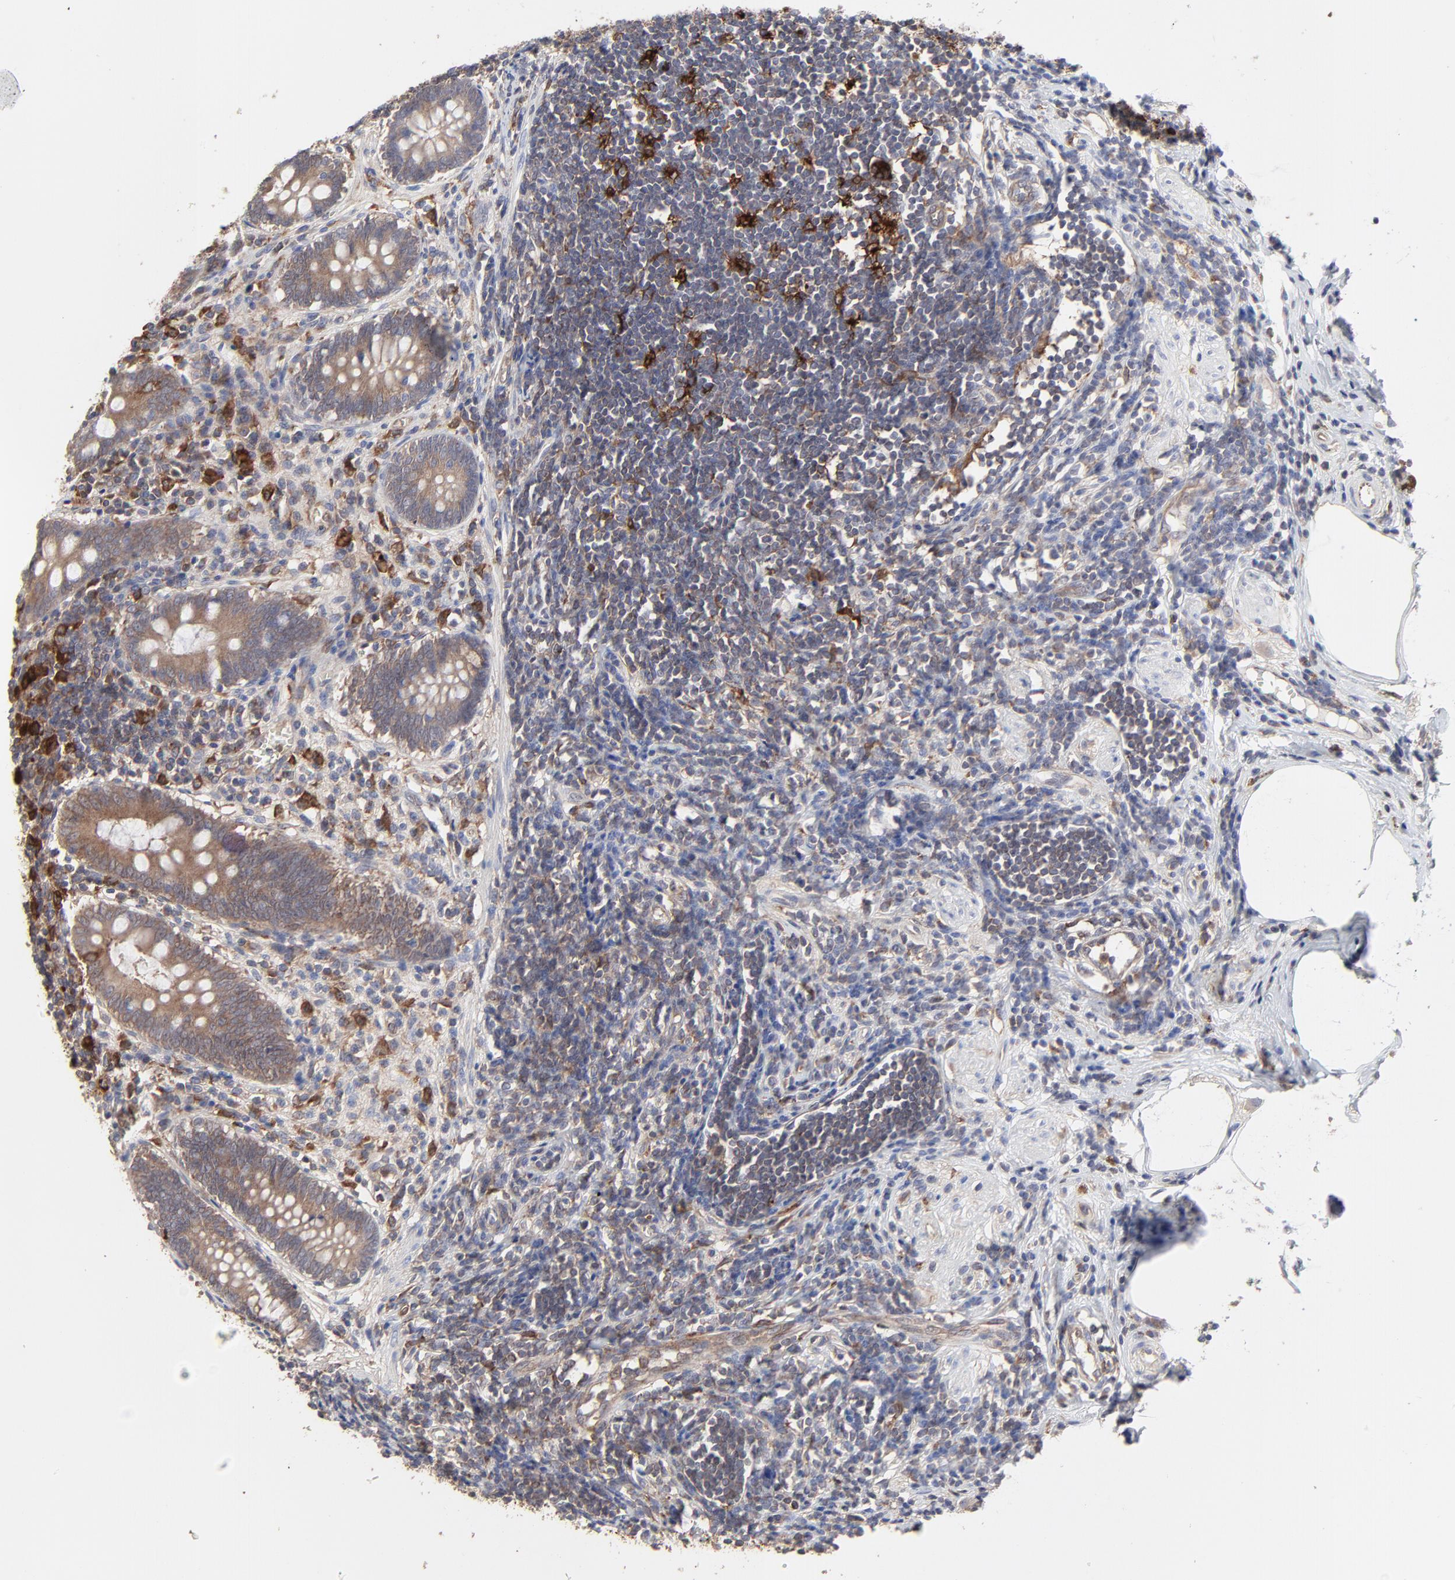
{"staining": {"intensity": "moderate", "quantity": ">75%", "location": "cytoplasmic/membranous"}, "tissue": "appendix", "cell_type": "Glandular cells", "image_type": "normal", "snomed": [{"axis": "morphology", "description": "Normal tissue, NOS"}, {"axis": "topography", "description": "Appendix"}], "caption": "Approximately >75% of glandular cells in unremarkable appendix display moderate cytoplasmic/membranous protein expression as visualized by brown immunohistochemical staining.", "gene": "RAB9A", "patient": {"sex": "female", "age": 50}}